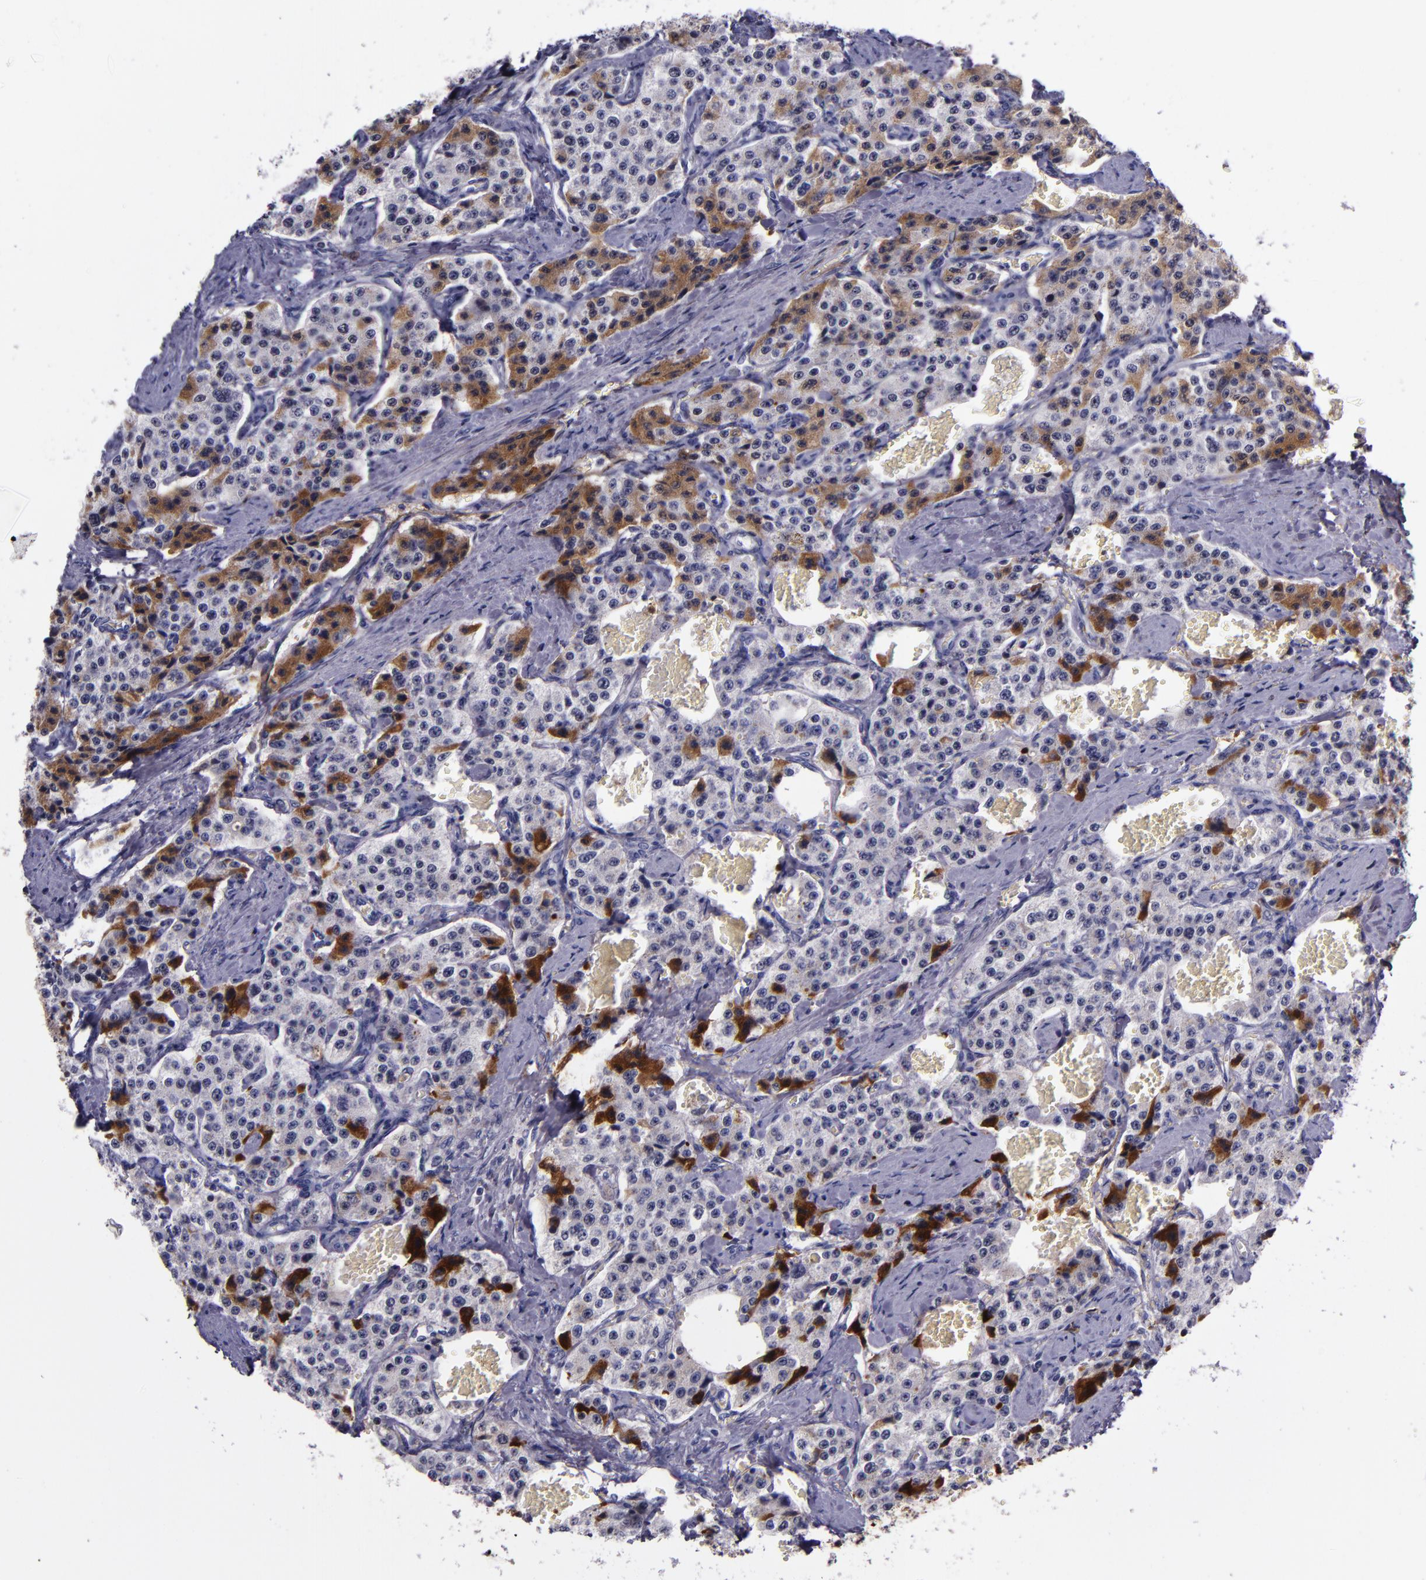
{"staining": {"intensity": "moderate", "quantity": "<25%", "location": "cytoplasmic/membranous"}, "tissue": "carcinoid", "cell_type": "Tumor cells", "image_type": "cancer", "snomed": [{"axis": "morphology", "description": "Carcinoid, malignant, NOS"}, {"axis": "topography", "description": "Small intestine"}], "caption": "Tumor cells show moderate cytoplasmic/membranous staining in approximately <25% of cells in malignant carcinoid. (IHC, brightfield microscopy, high magnification).", "gene": "APOH", "patient": {"sex": "male", "age": 52}}